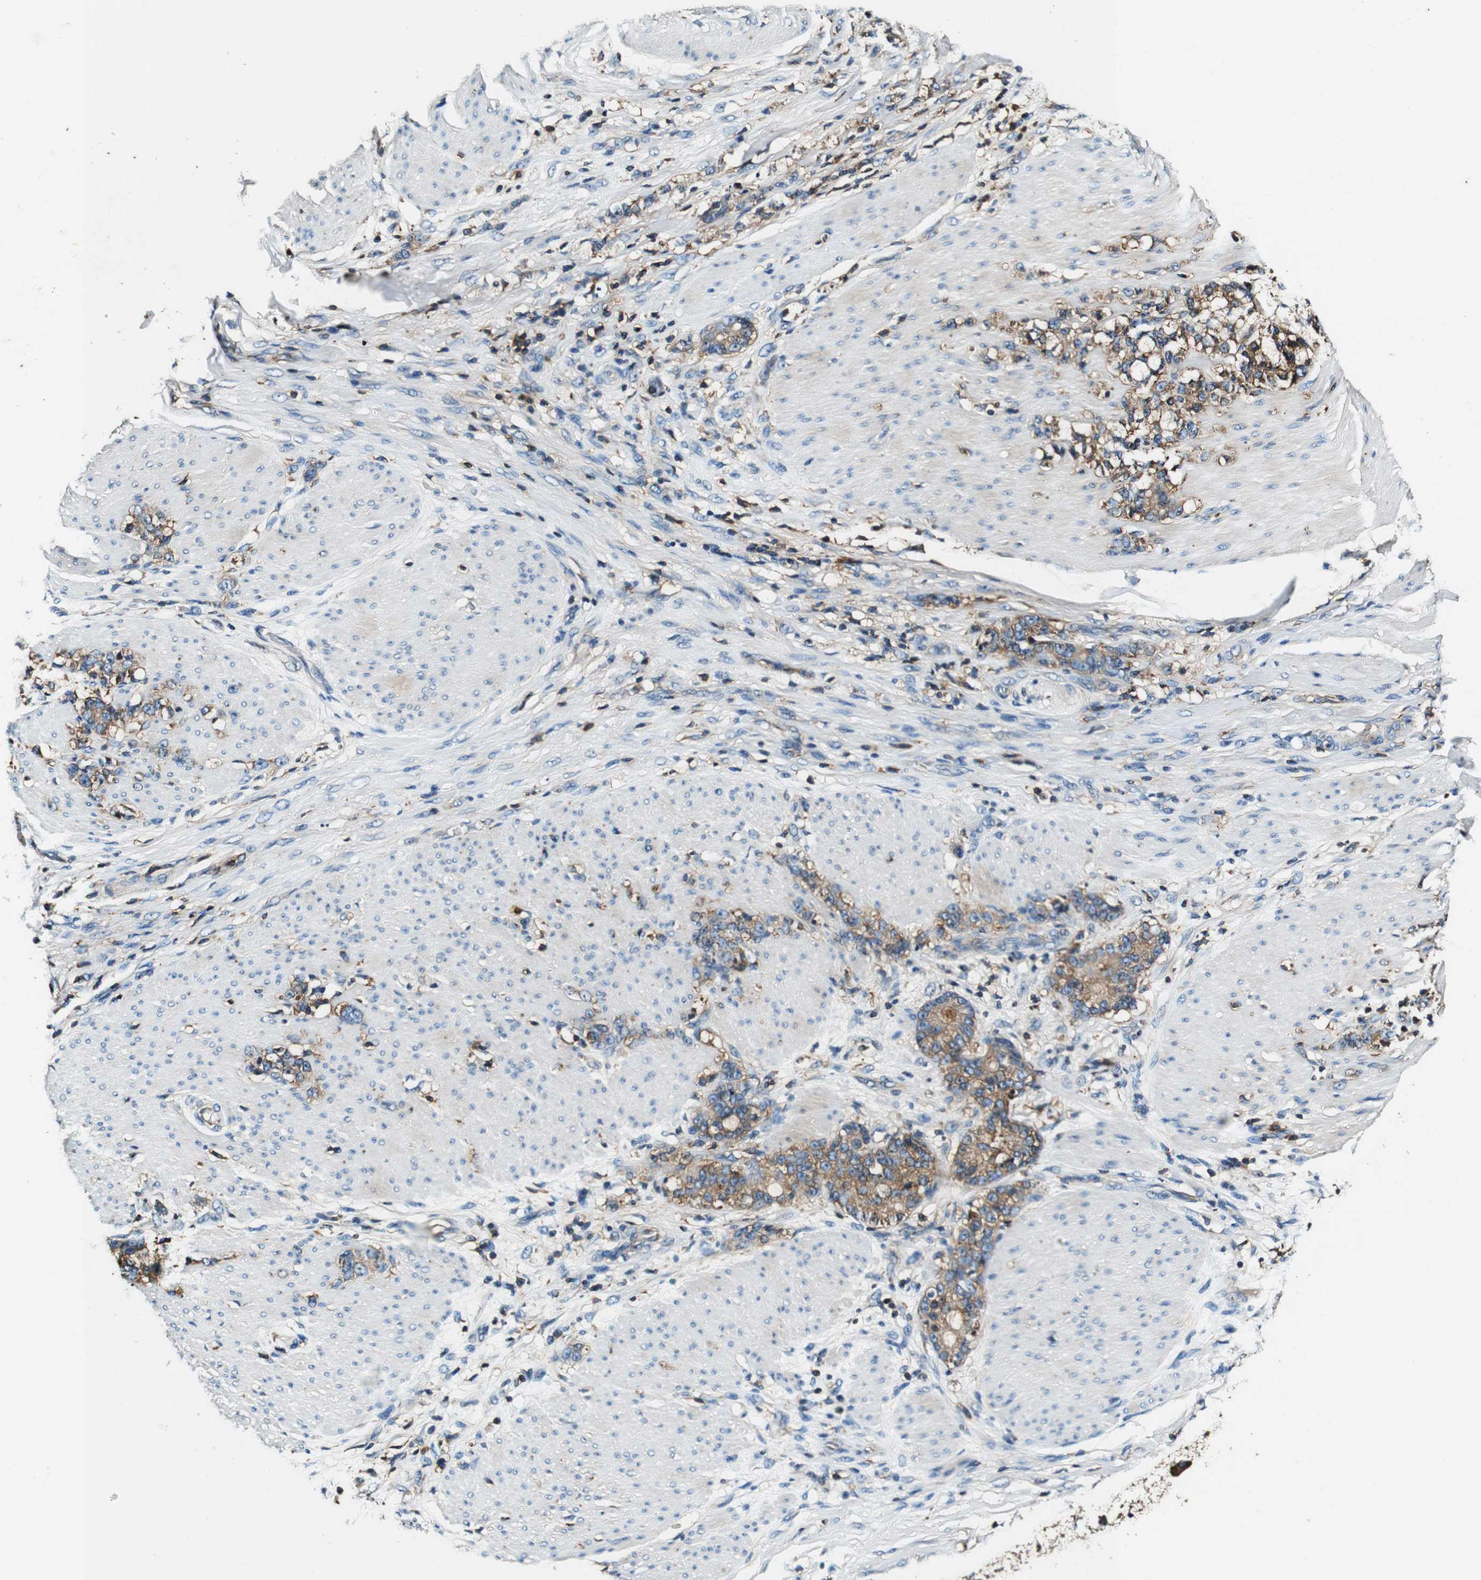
{"staining": {"intensity": "moderate", "quantity": ">75%", "location": "cytoplasmic/membranous"}, "tissue": "stomach cancer", "cell_type": "Tumor cells", "image_type": "cancer", "snomed": [{"axis": "morphology", "description": "Adenocarcinoma, NOS"}, {"axis": "topography", "description": "Stomach, lower"}], "caption": "Protein staining of adenocarcinoma (stomach) tissue exhibits moderate cytoplasmic/membranous staining in approximately >75% of tumor cells. (Brightfield microscopy of DAB IHC at high magnification).", "gene": "RHOT2", "patient": {"sex": "male", "age": 88}}